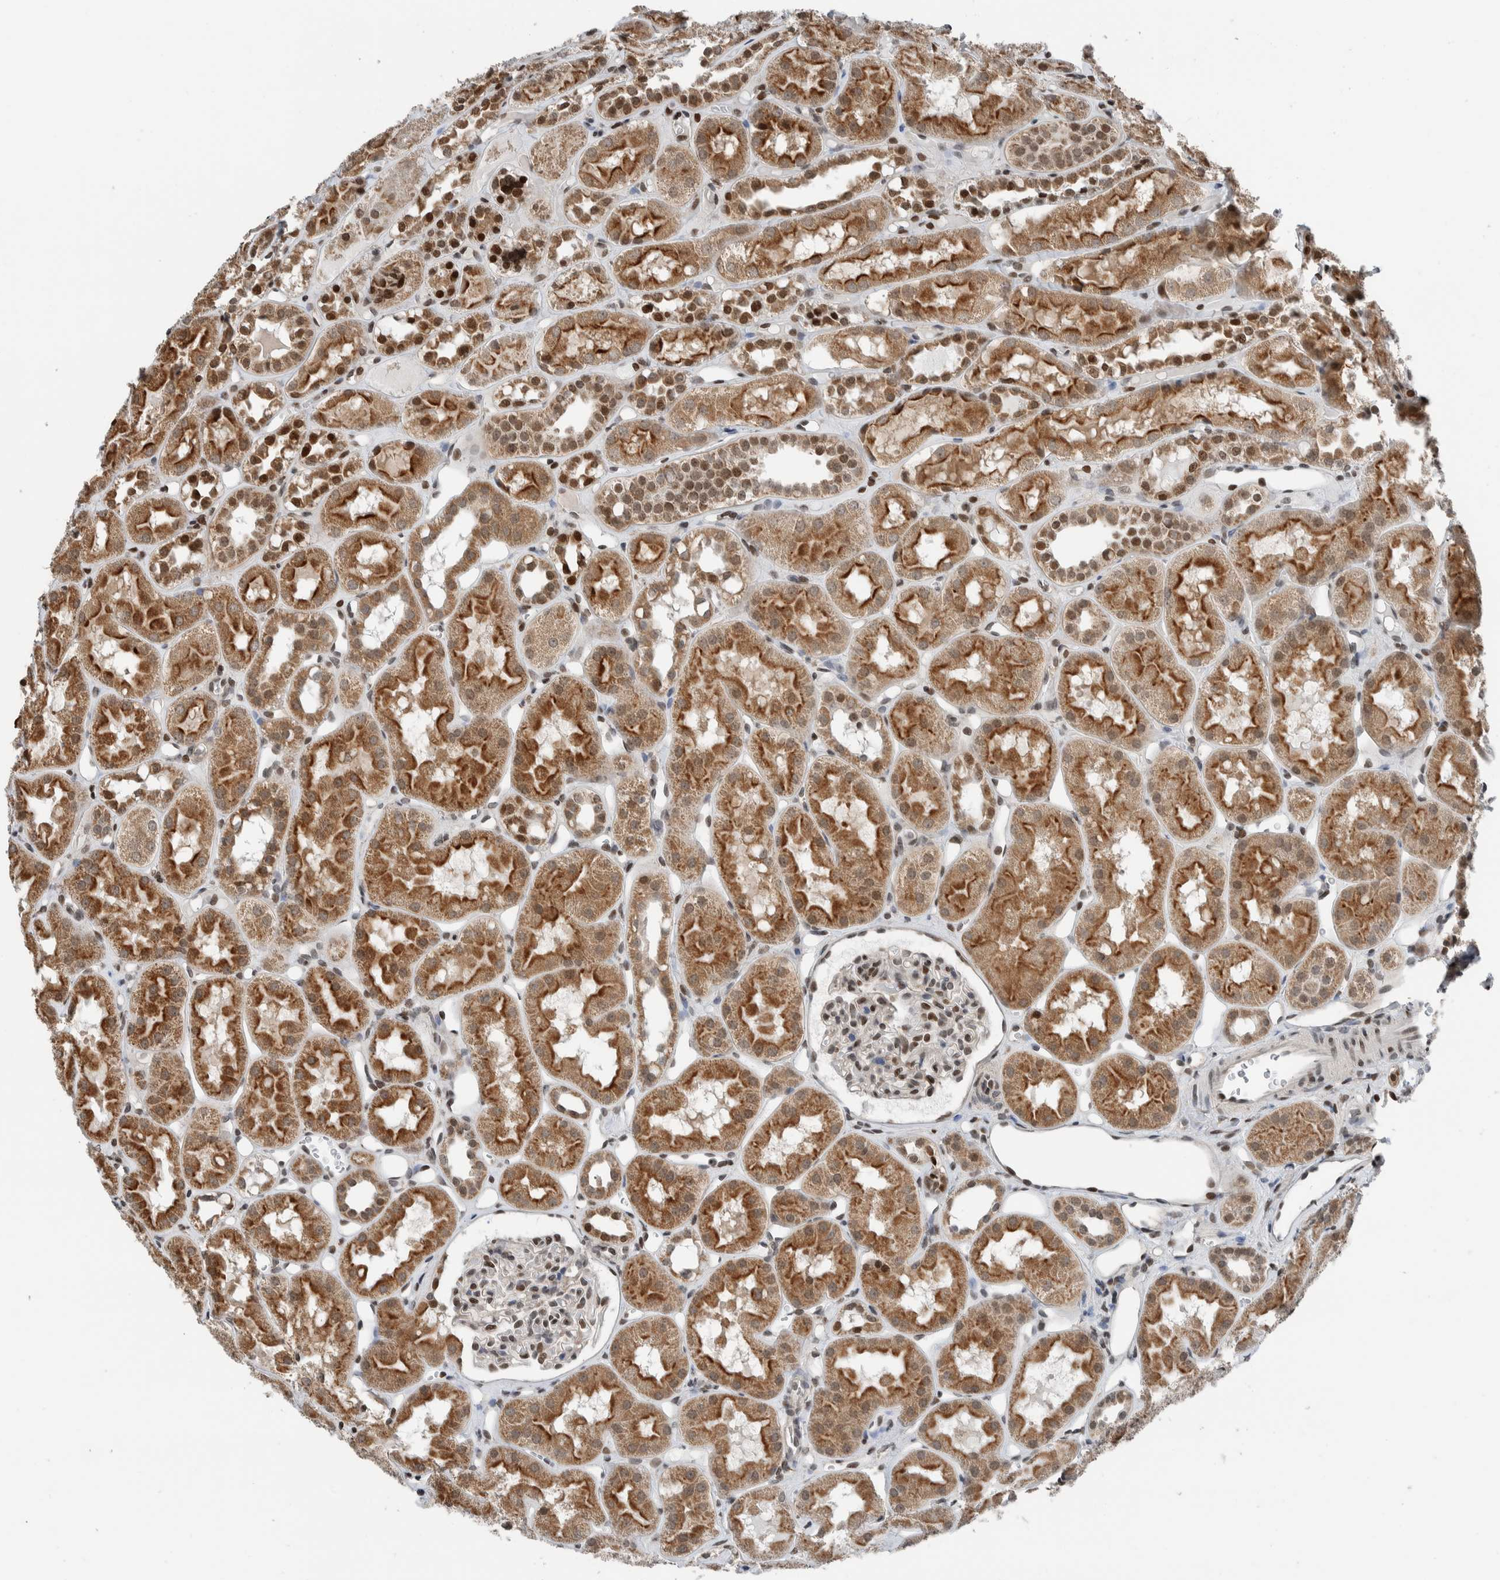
{"staining": {"intensity": "moderate", "quantity": "25%-75%", "location": "nuclear"}, "tissue": "kidney", "cell_type": "Cells in glomeruli", "image_type": "normal", "snomed": [{"axis": "morphology", "description": "Normal tissue, NOS"}, {"axis": "topography", "description": "Kidney"}], "caption": "Kidney stained with immunohistochemistry displays moderate nuclear staining in about 25%-75% of cells in glomeruli.", "gene": "NPLOC4", "patient": {"sex": "male", "age": 16}}